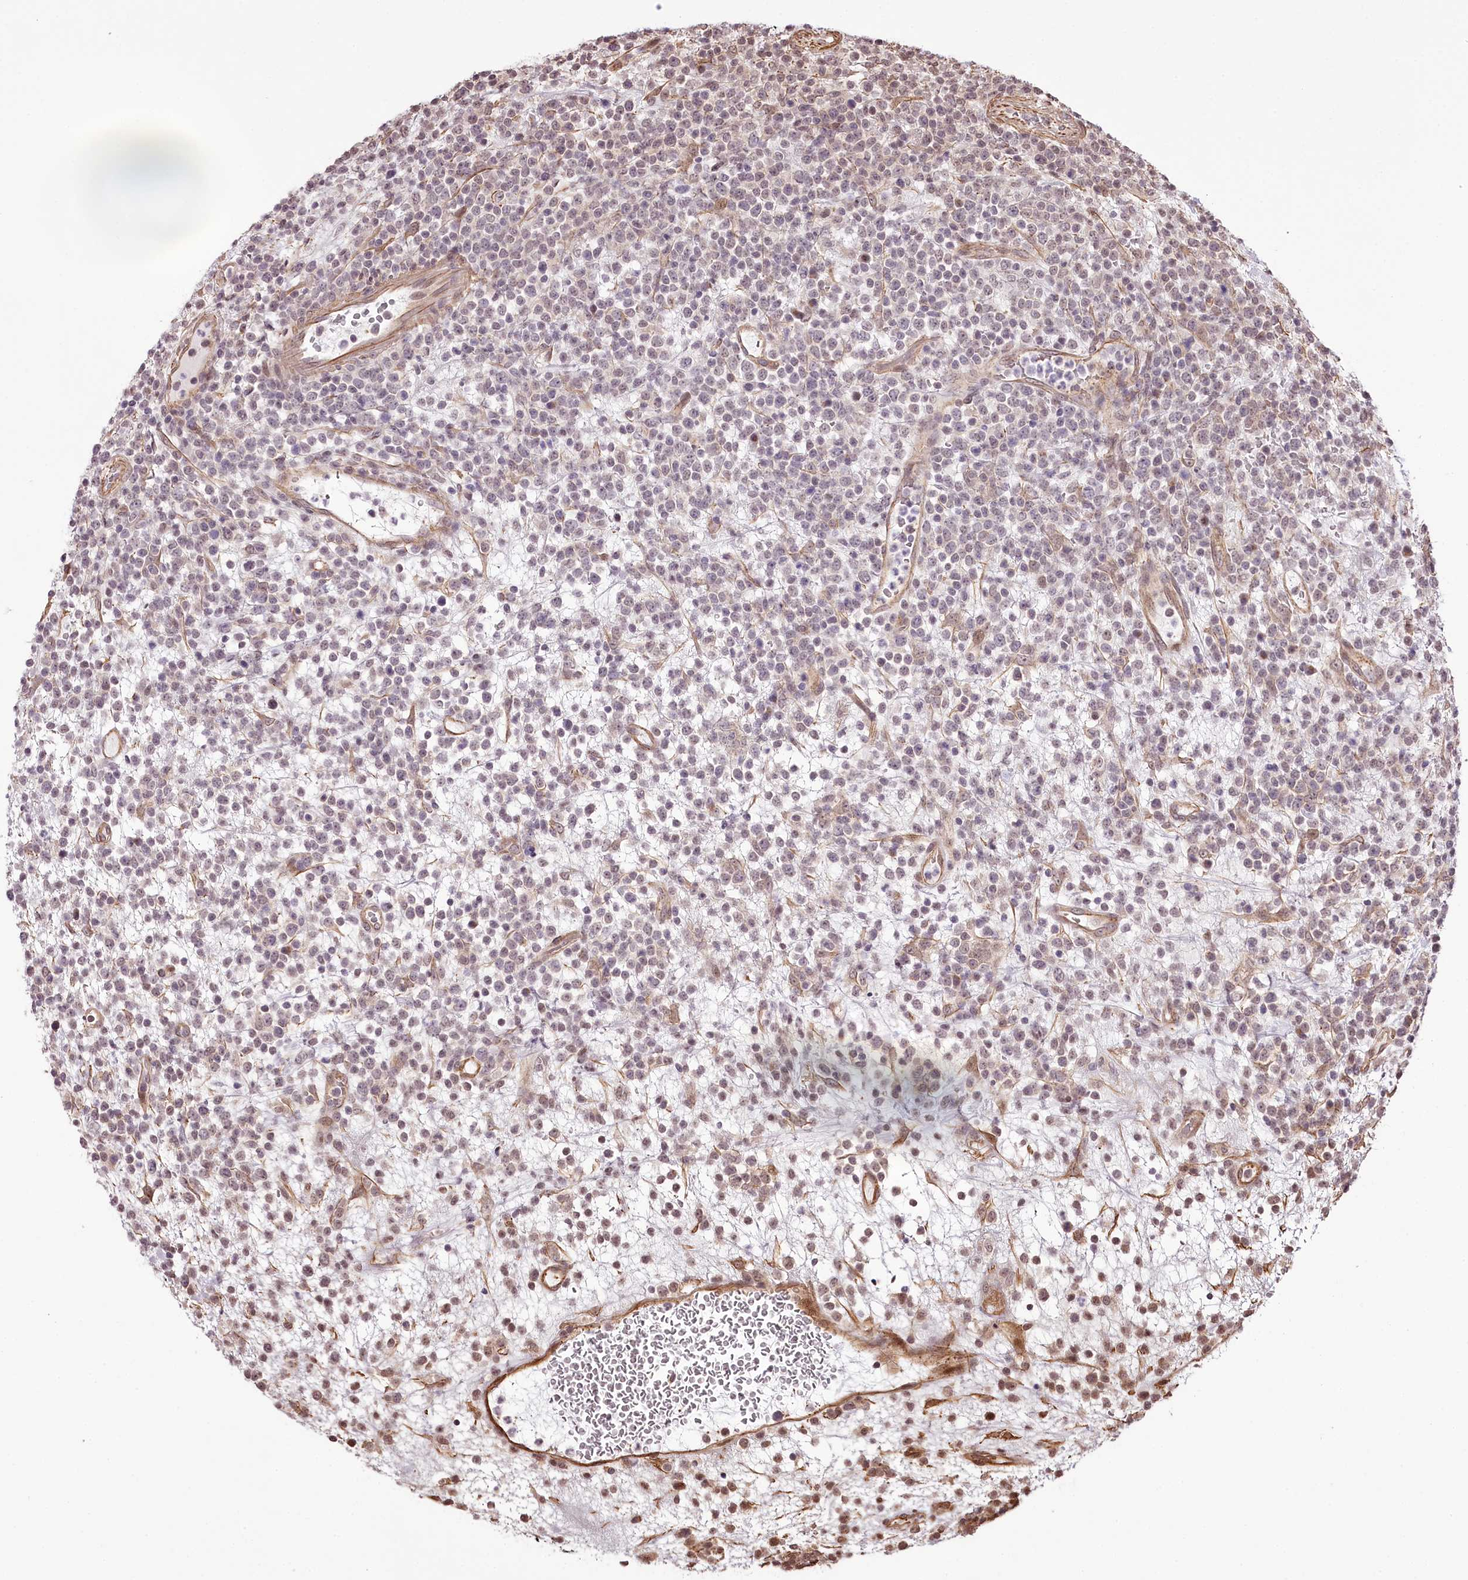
{"staining": {"intensity": "weak", "quantity": "25%-75%", "location": "nuclear"}, "tissue": "lymphoma", "cell_type": "Tumor cells", "image_type": "cancer", "snomed": [{"axis": "morphology", "description": "Malignant lymphoma, non-Hodgkin's type, High grade"}, {"axis": "topography", "description": "Colon"}], "caption": "Weak nuclear expression for a protein is identified in approximately 25%-75% of tumor cells of lymphoma using immunohistochemistry.", "gene": "TTC33", "patient": {"sex": "female", "age": 53}}